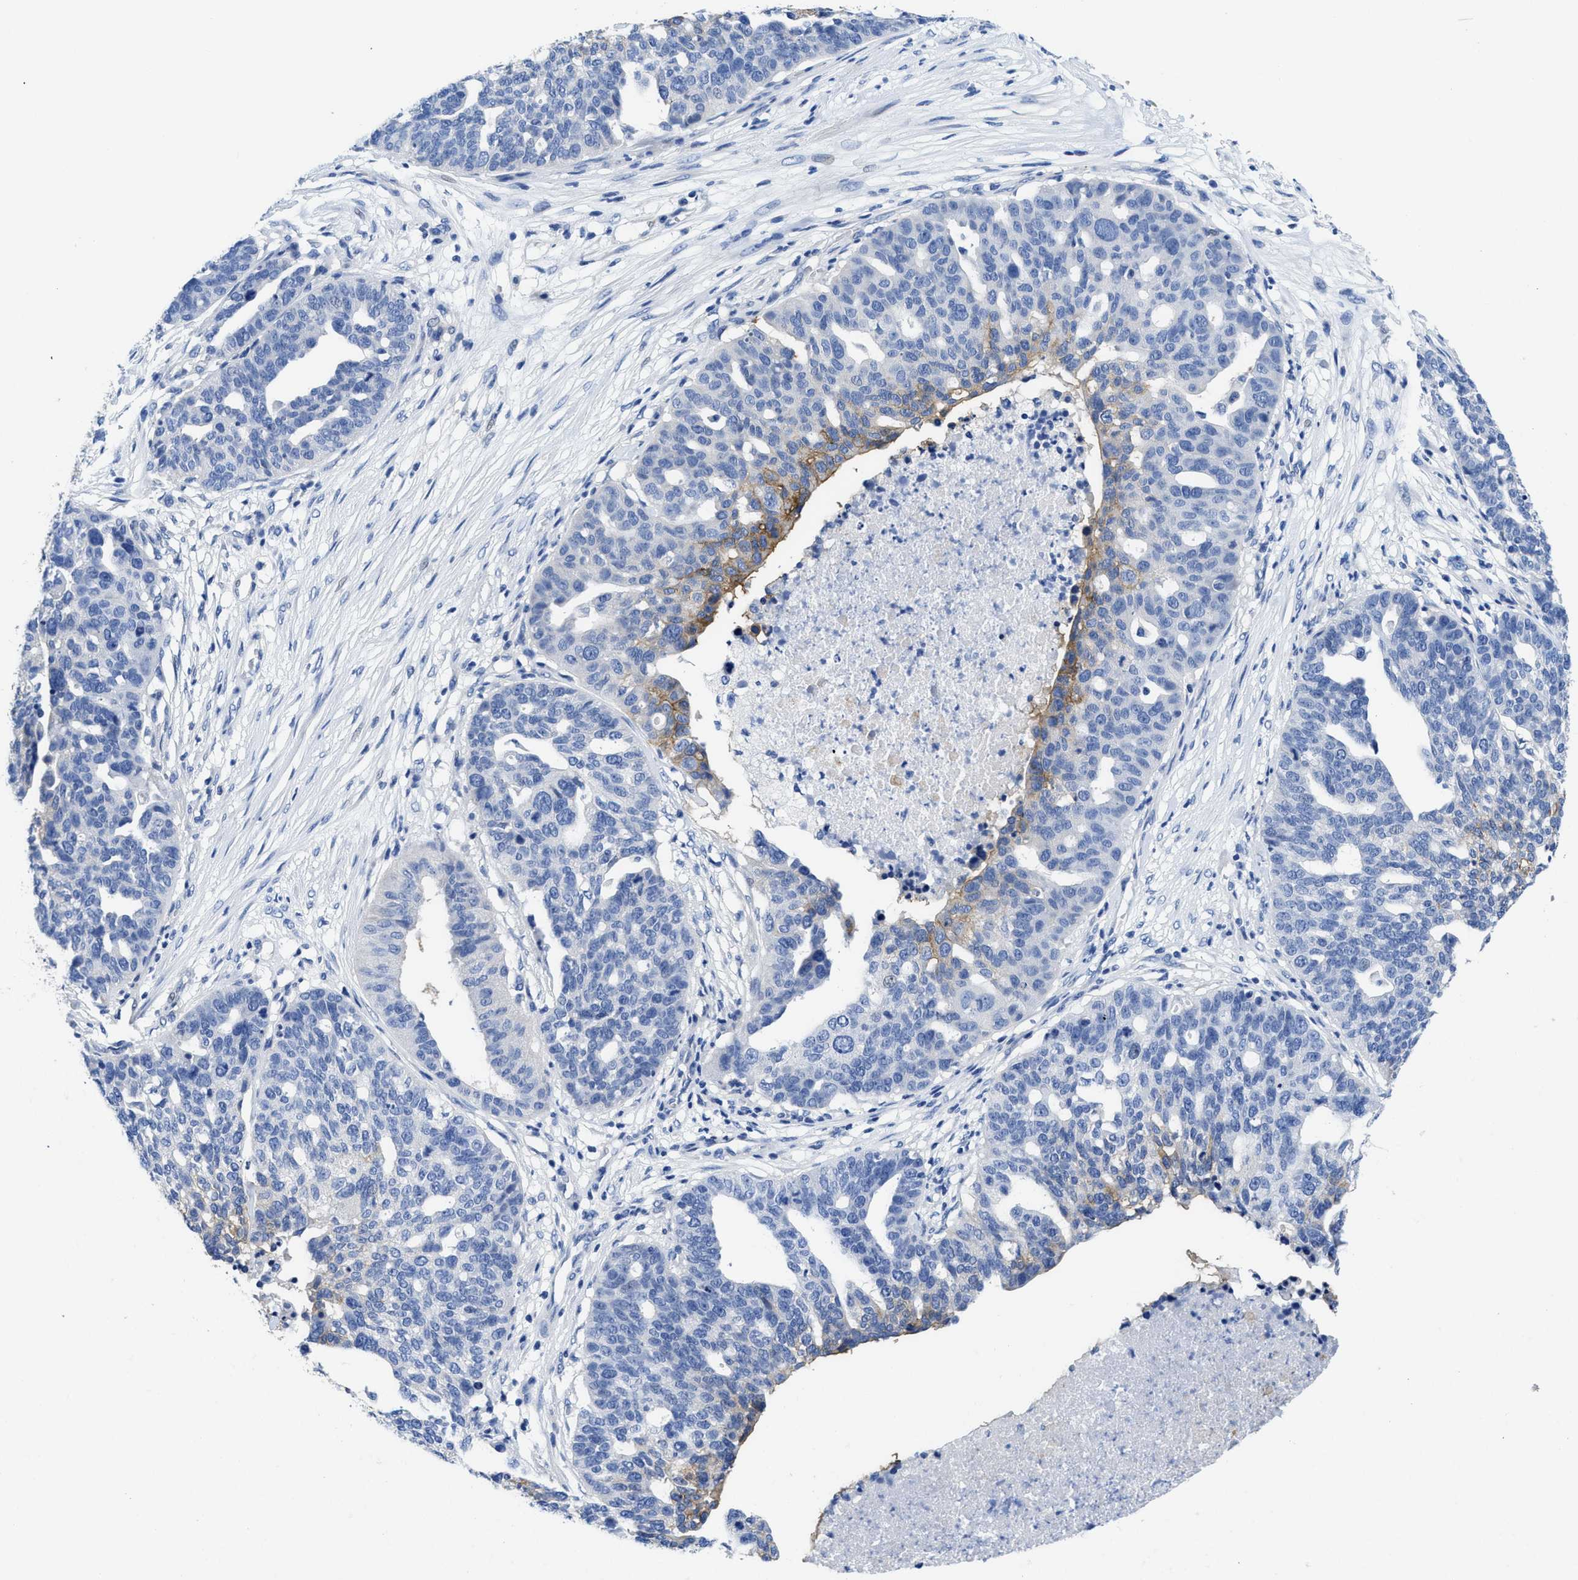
{"staining": {"intensity": "moderate", "quantity": "<25%", "location": "cytoplasmic/membranous"}, "tissue": "ovarian cancer", "cell_type": "Tumor cells", "image_type": "cancer", "snomed": [{"axis": "morphology", "description": "Cystadenocarcinoma, serous, NOS"}, {"axis": "topography", "description": "Ovary"}], "caption": "This micrograph displays immunohistochemistry (IHC) staining of ovarian serous cystadenocarcinoma, with low moderate cytoplasmic/membranous staining in about <25% of tumor cells.", "gene": "CA9", "patient": {"sex": "female", "age": 59}}